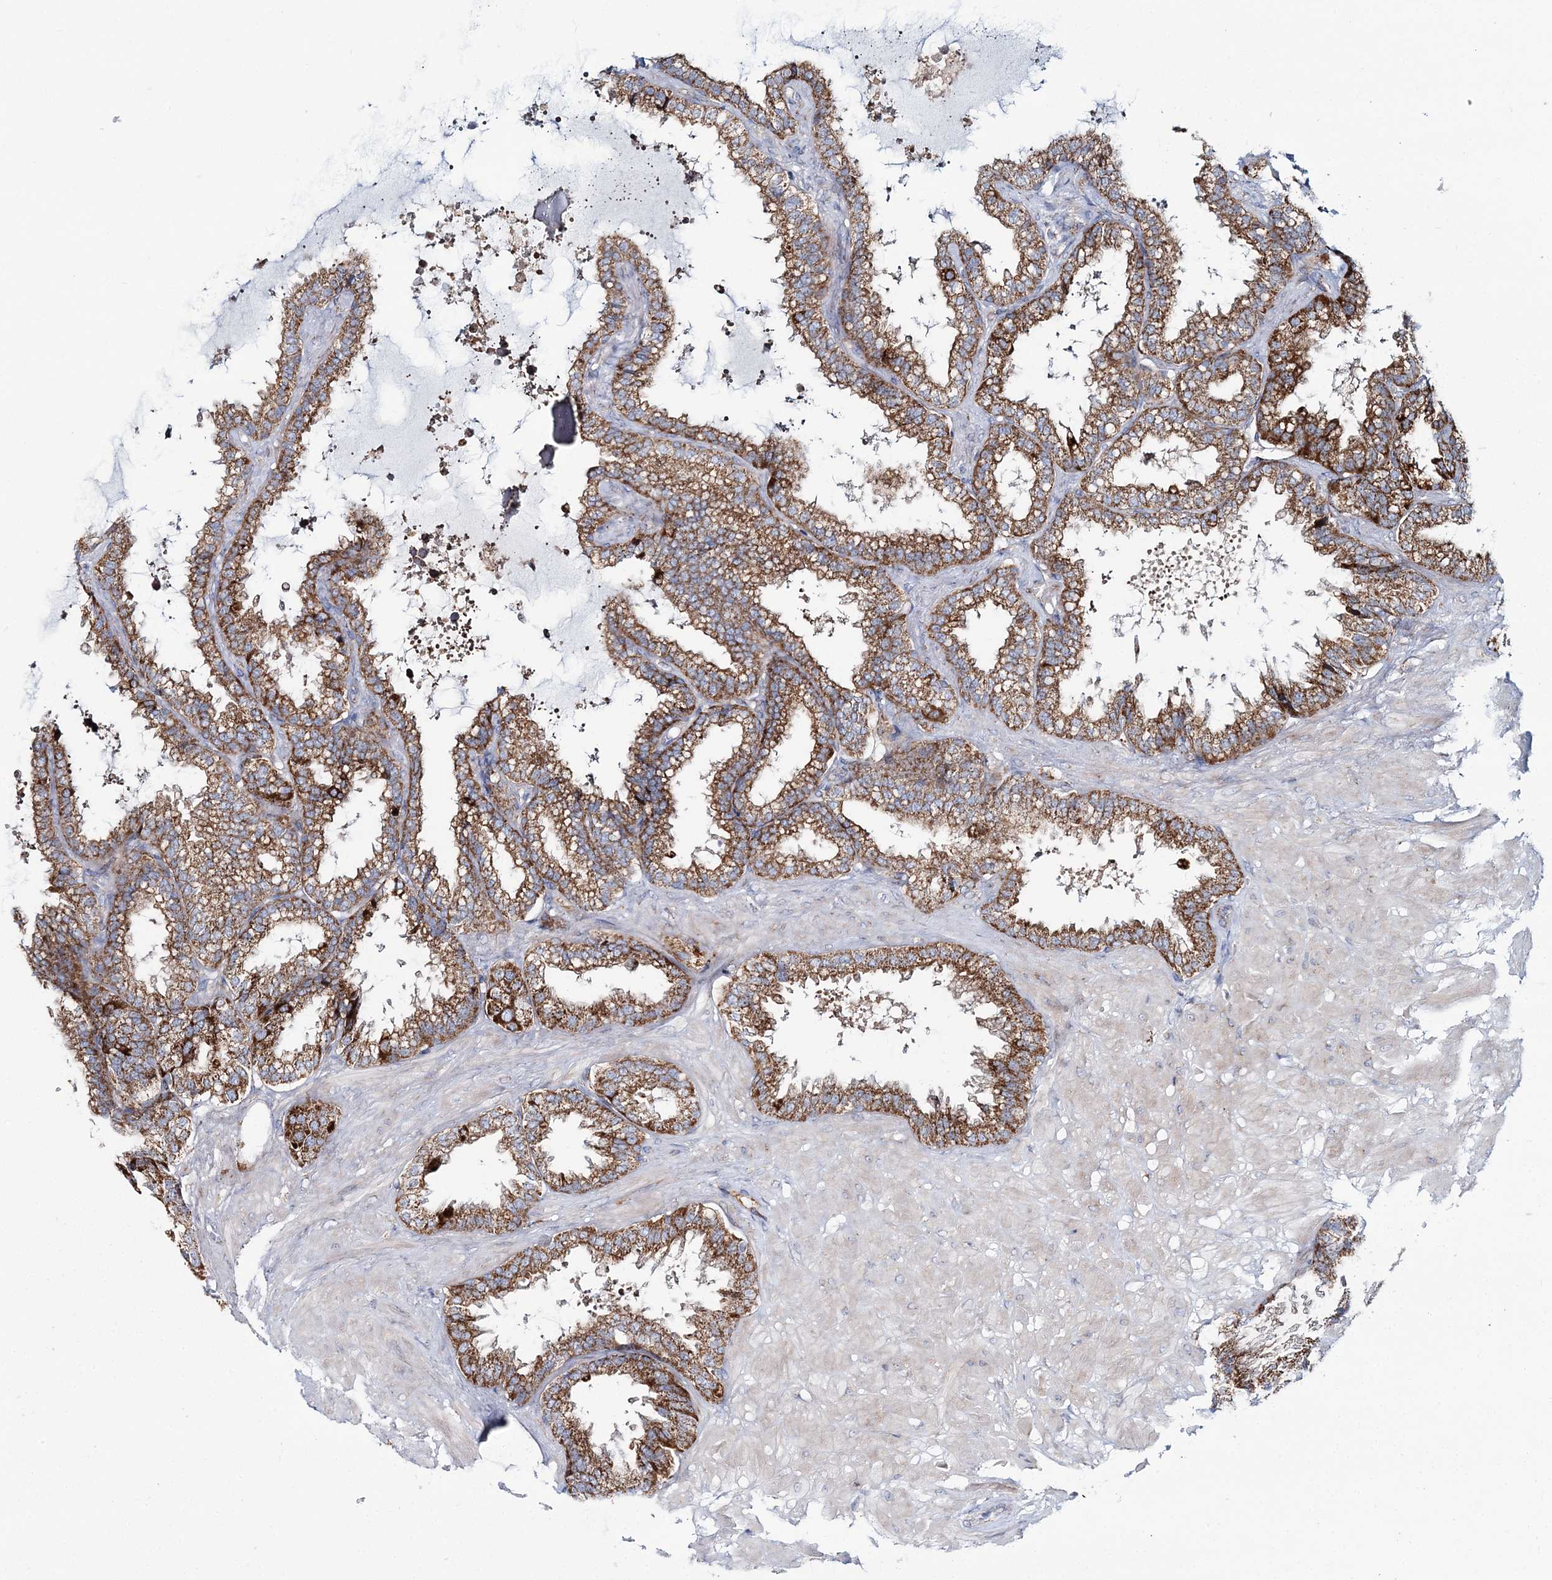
{"staining": {"intensity": "moderate", "quantity": ">75%", "location": "cytoplasmic/membranous"}, "tissue": "seminal vesicle", "cell_type": "Glandular cells", "image_type": "normal", "snomed": [{"axis": "morphology", "description": "Normal tissue, NOS"}, {"axis": "topography", "description": "Seminal veicle"}], "caption": "DAB (3,3'-diaminobenzidine) immunohistochemical staining of unremarkable human seminal vesicle reveals moderate cytoplasmic/membranous protein positivity in about >75% of glandular cells.", "gene": "ARHGAP6", "patient": {"sex": "male", "age": 46}}